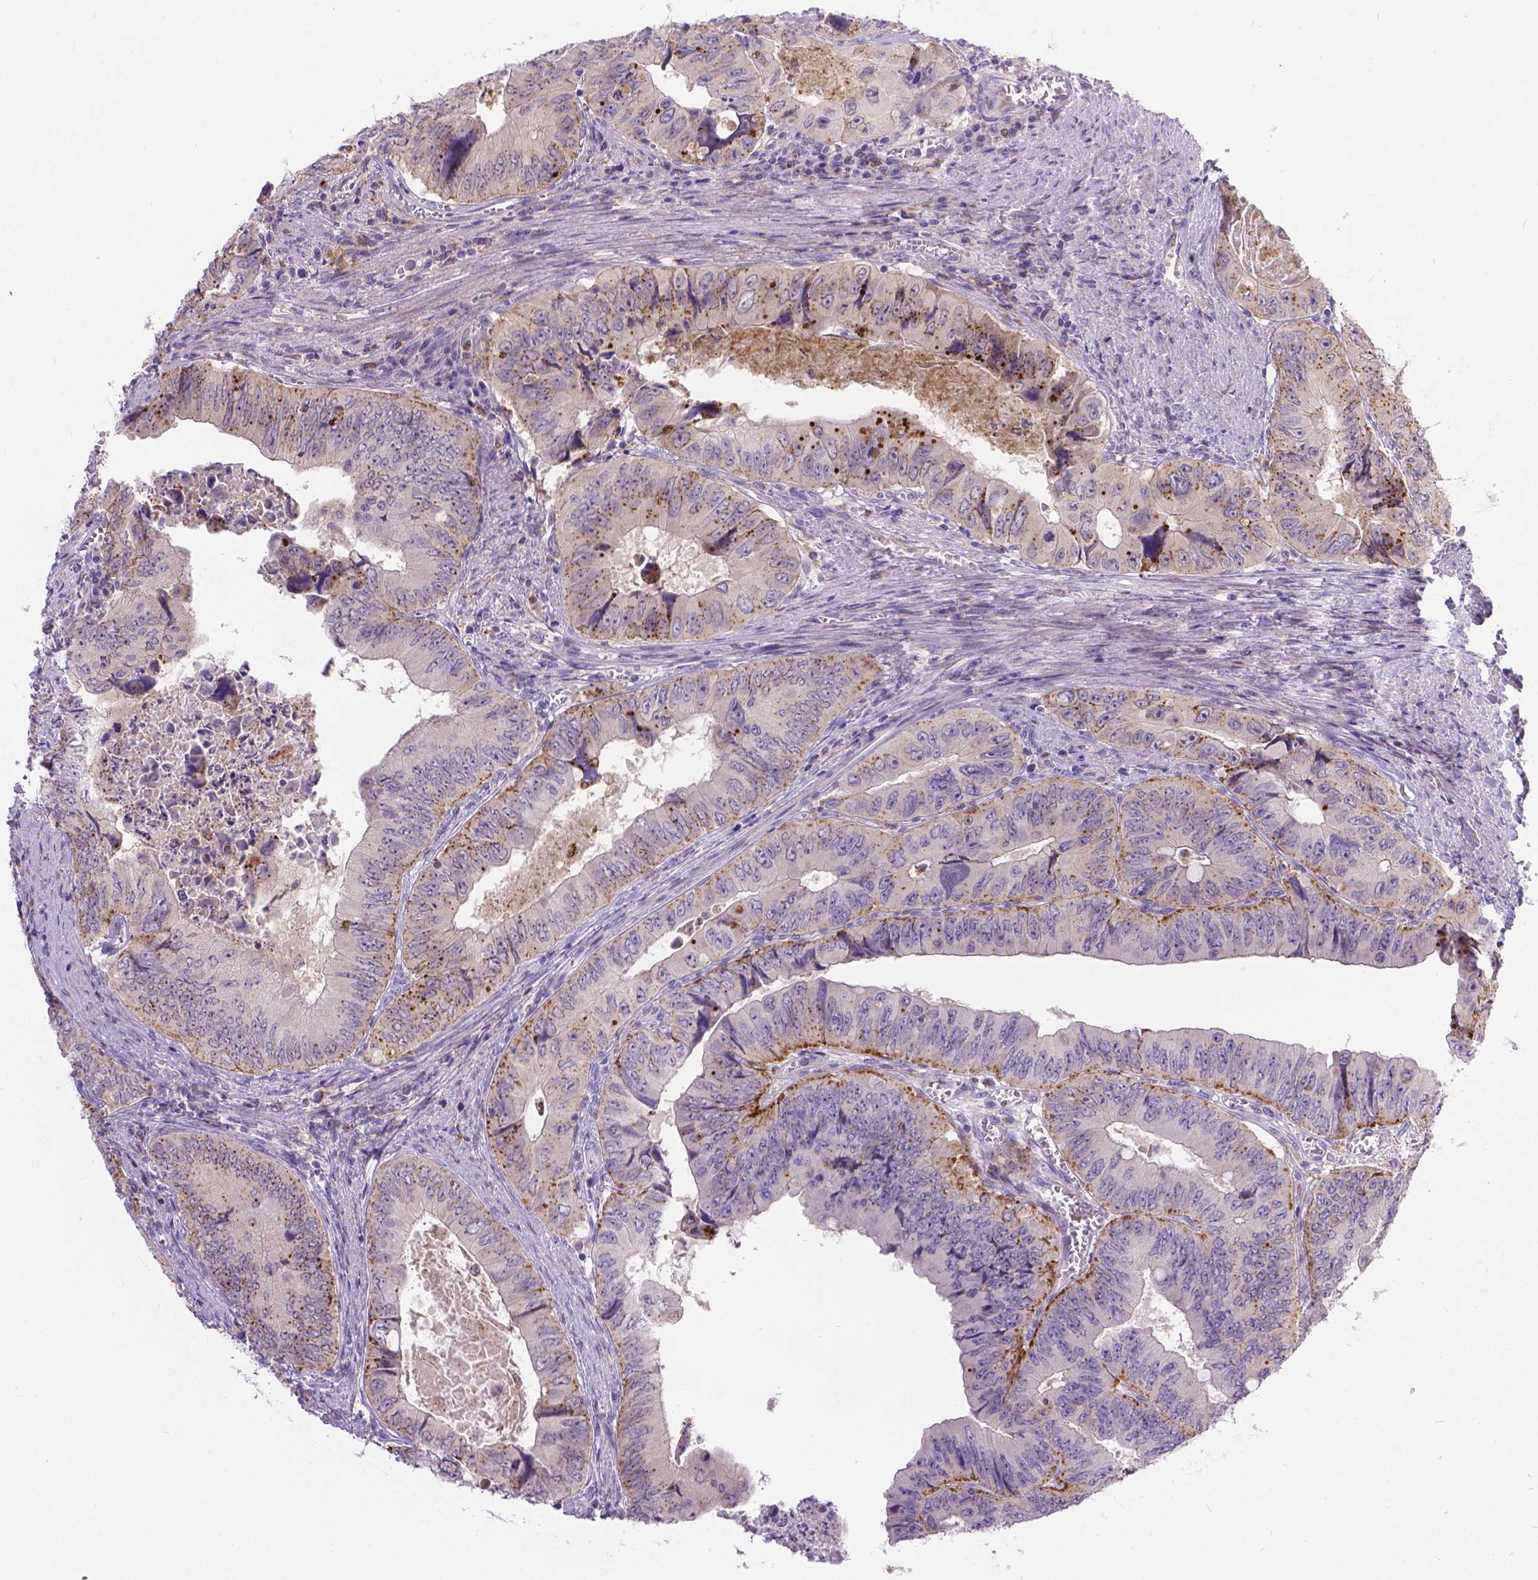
{"staining": {"intensity": "moderate", "quantity": "<25%", "location": "cytoplasmic/membranous"}, "tissue": "colorectal cancer", "cell_type": "Tumor cells", "image_type": "cancer", "snomed": [{"axis": "morphology", "description": "Adenocarcinoma, NOS"}, {"axis": "topography", "description": "Colon"}], "caption": "Approximately <25% of tumor cells in human colorectal cancer (adenocarcinoma) demonstrate moderate cytoplasmic/membranous protein positivity as visualized by brown immunohistochemical staining.", "gene": "TM4SF18", "patient": {"sex": "female", "age": 84}}